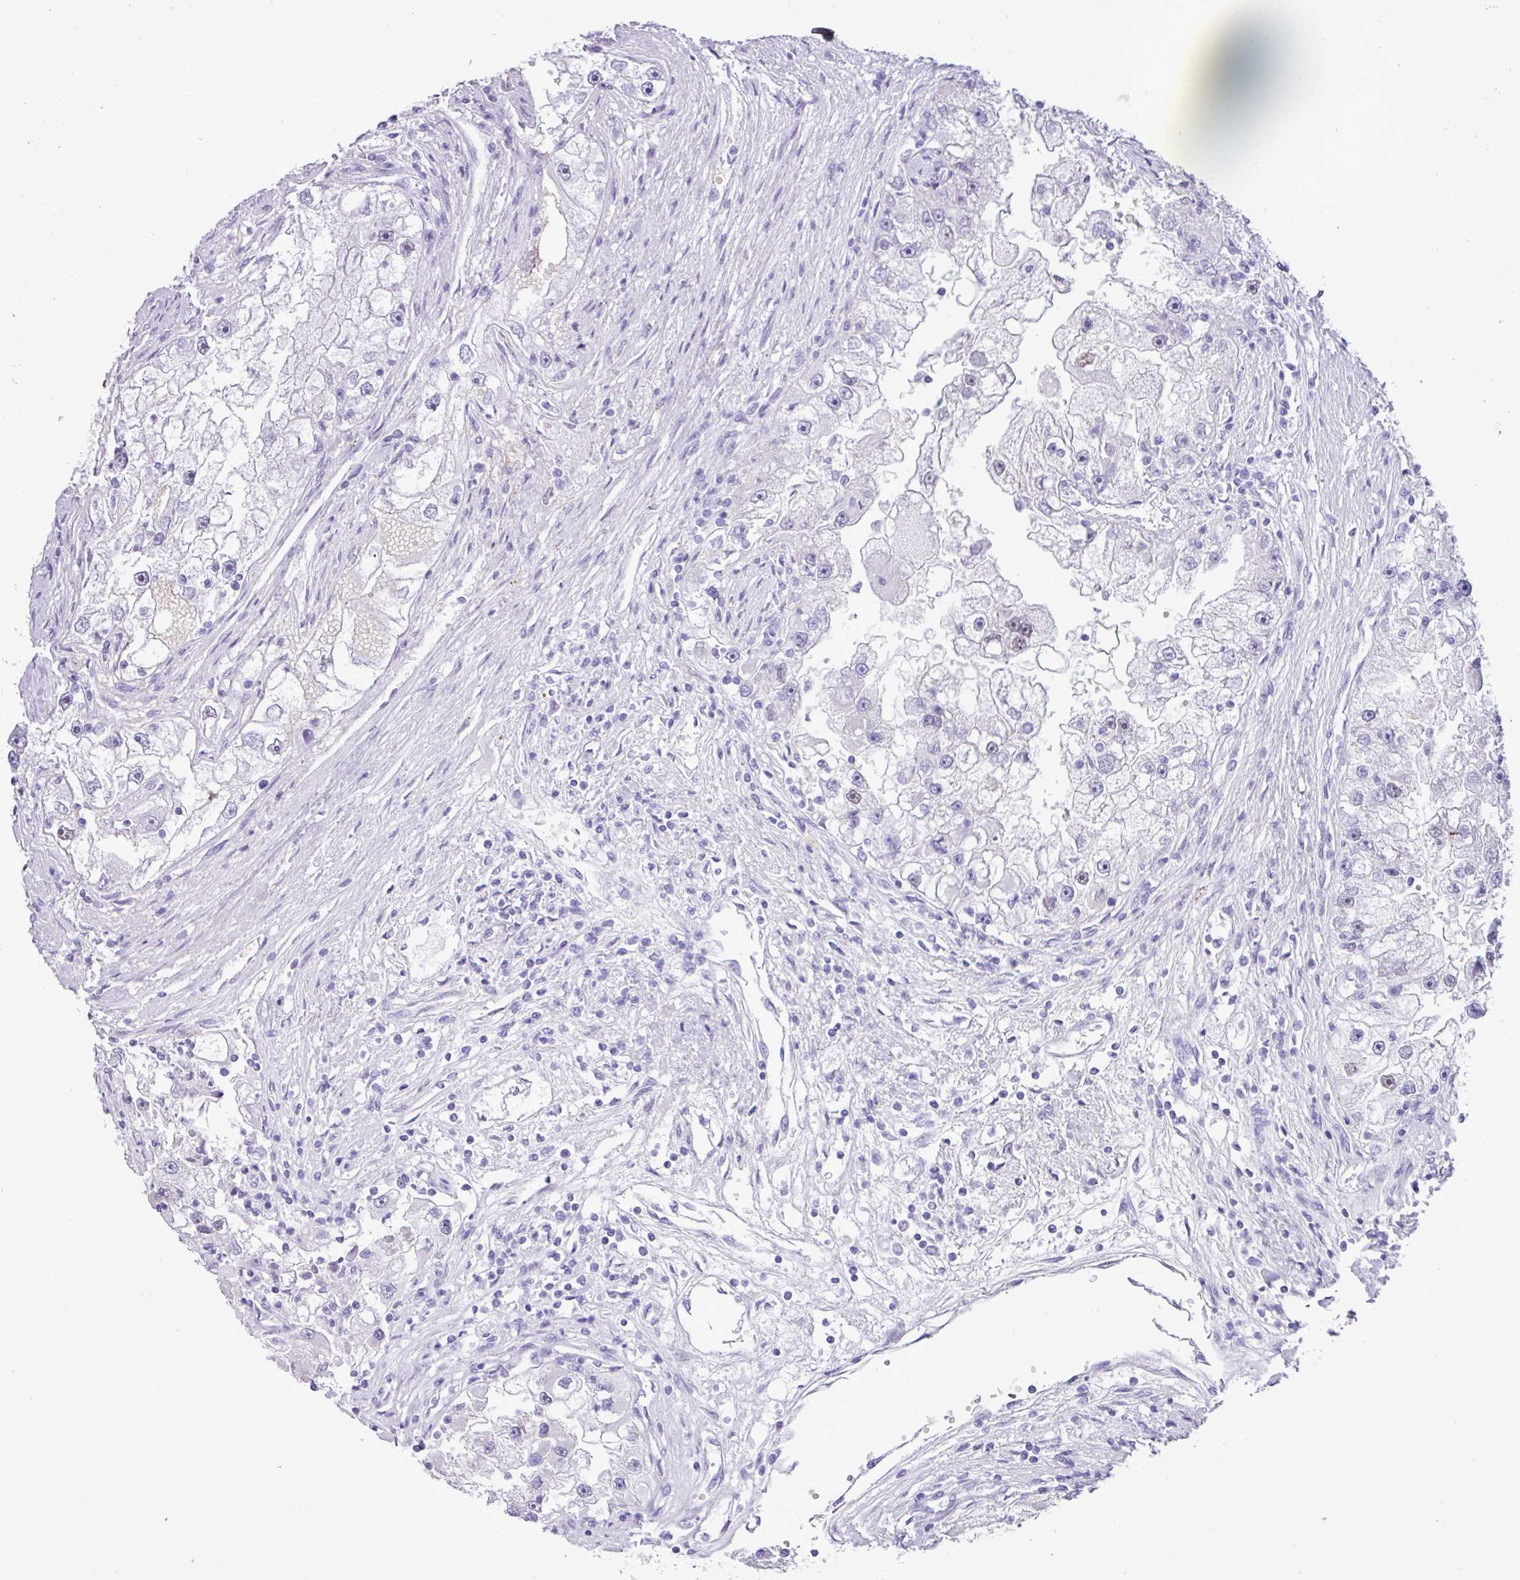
{"staining": {"intensity": "negative", "quantity": "none", "location": "none"}, "tissue": "renal cancer", "cell_type": "Tumor cells", "image_type": "cancer", "snomed": [{"axis": "morphology", "description": "Adenocarcinoma, NOS"}, {"axis": "topography", "description": "Kidney"}], "caption": "Tumor cells are negative for brown protein staining in renal adenocarcinoma.", "gene": "ZSCAN5A", "patient": {"sex": "male", "age": 63}}